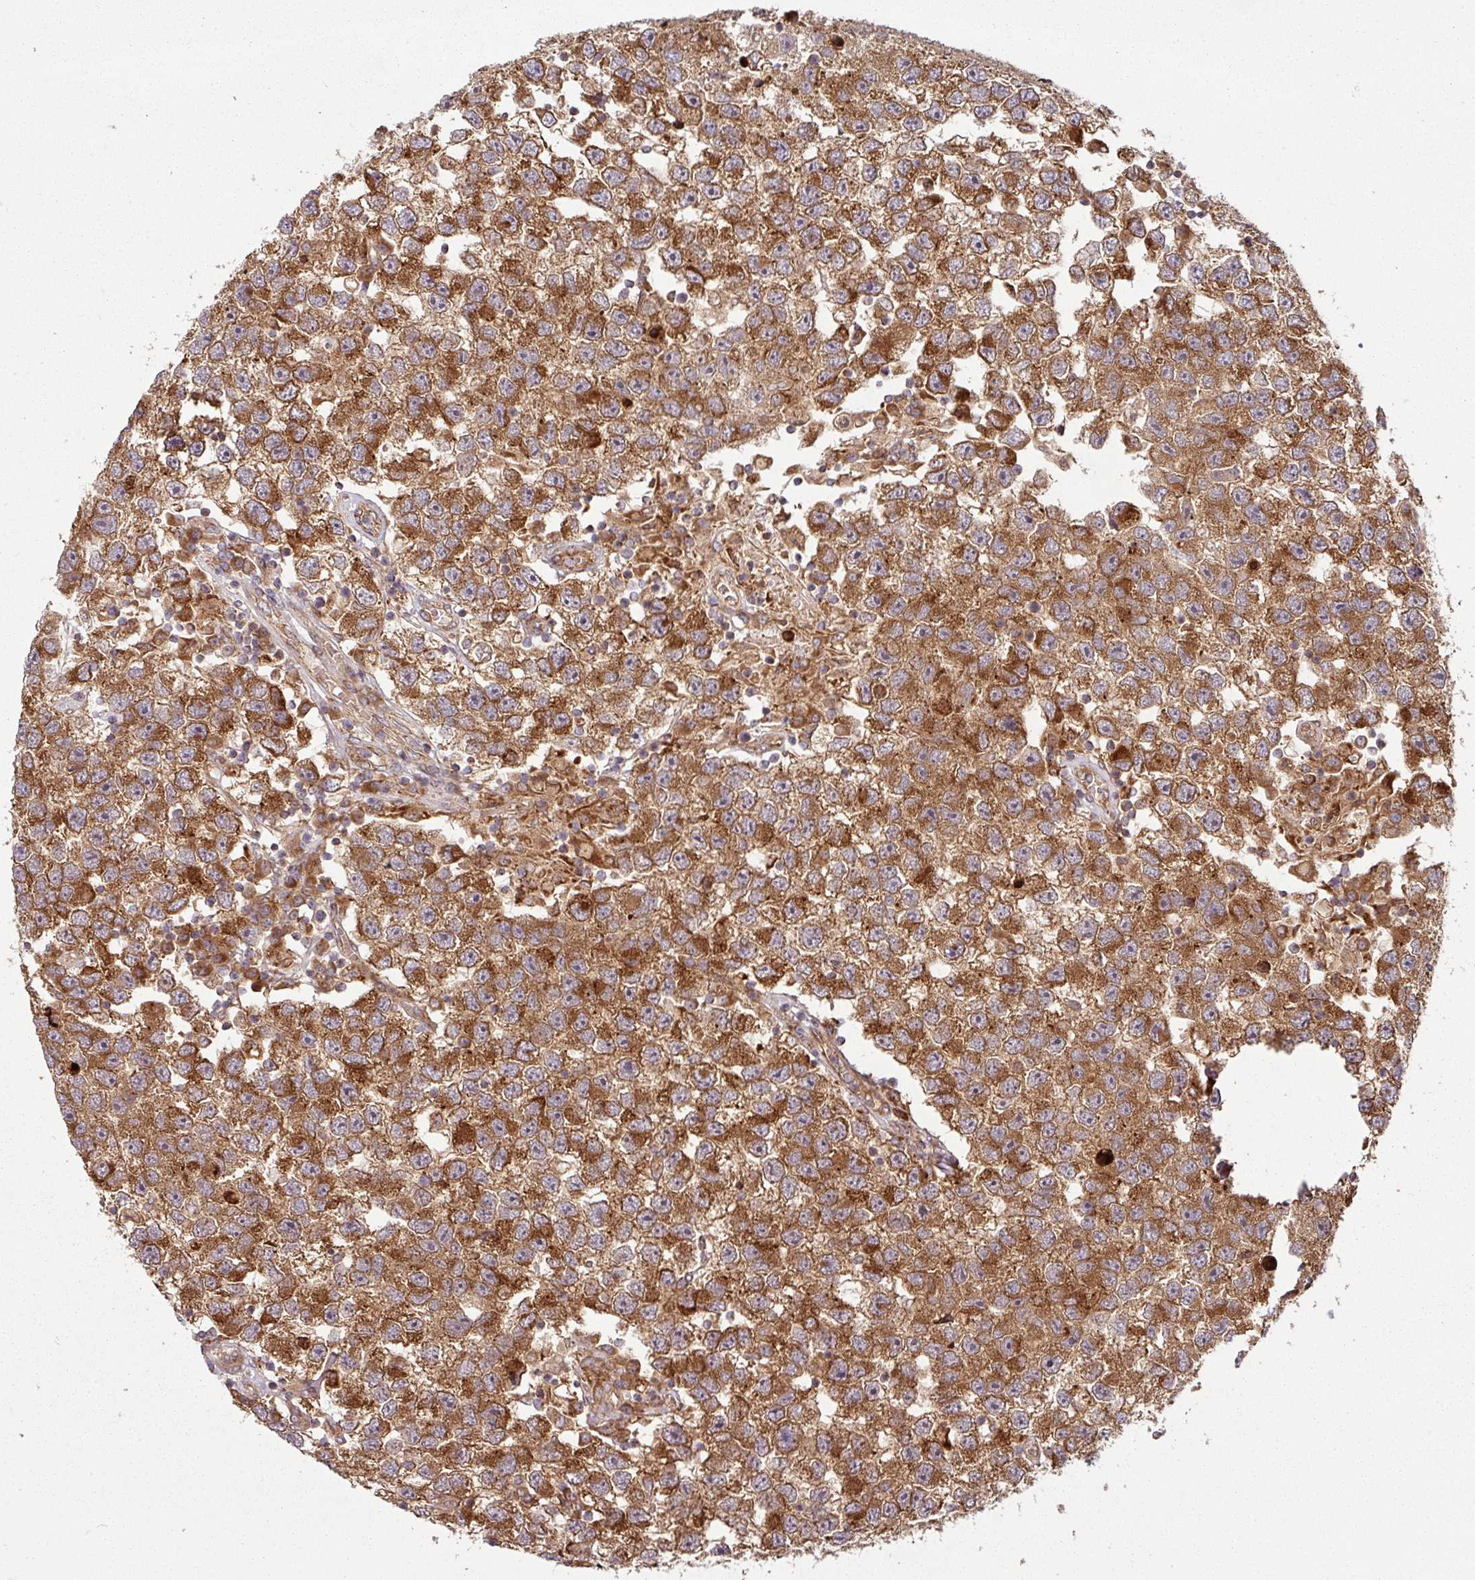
{"staining": {"intensity": "strong", "quantity": ">75%", "location": "cytoplasmic/membranous"}, "tissue": "testis cancer", "cell_type": "Tumor cells", "image_type": "cancer", "snomed": [{"axis": "morphology", "description": "Seminoma, NOS"}, {"axis": "topography", "description": "Testis"}], "caption": "A brown stain shows strong cytoplasmic/membranous expression of a protein in testis seminoma tumor cells.", "gene": "RAB5A", "patient": {"sex": "male", "age": 26}}